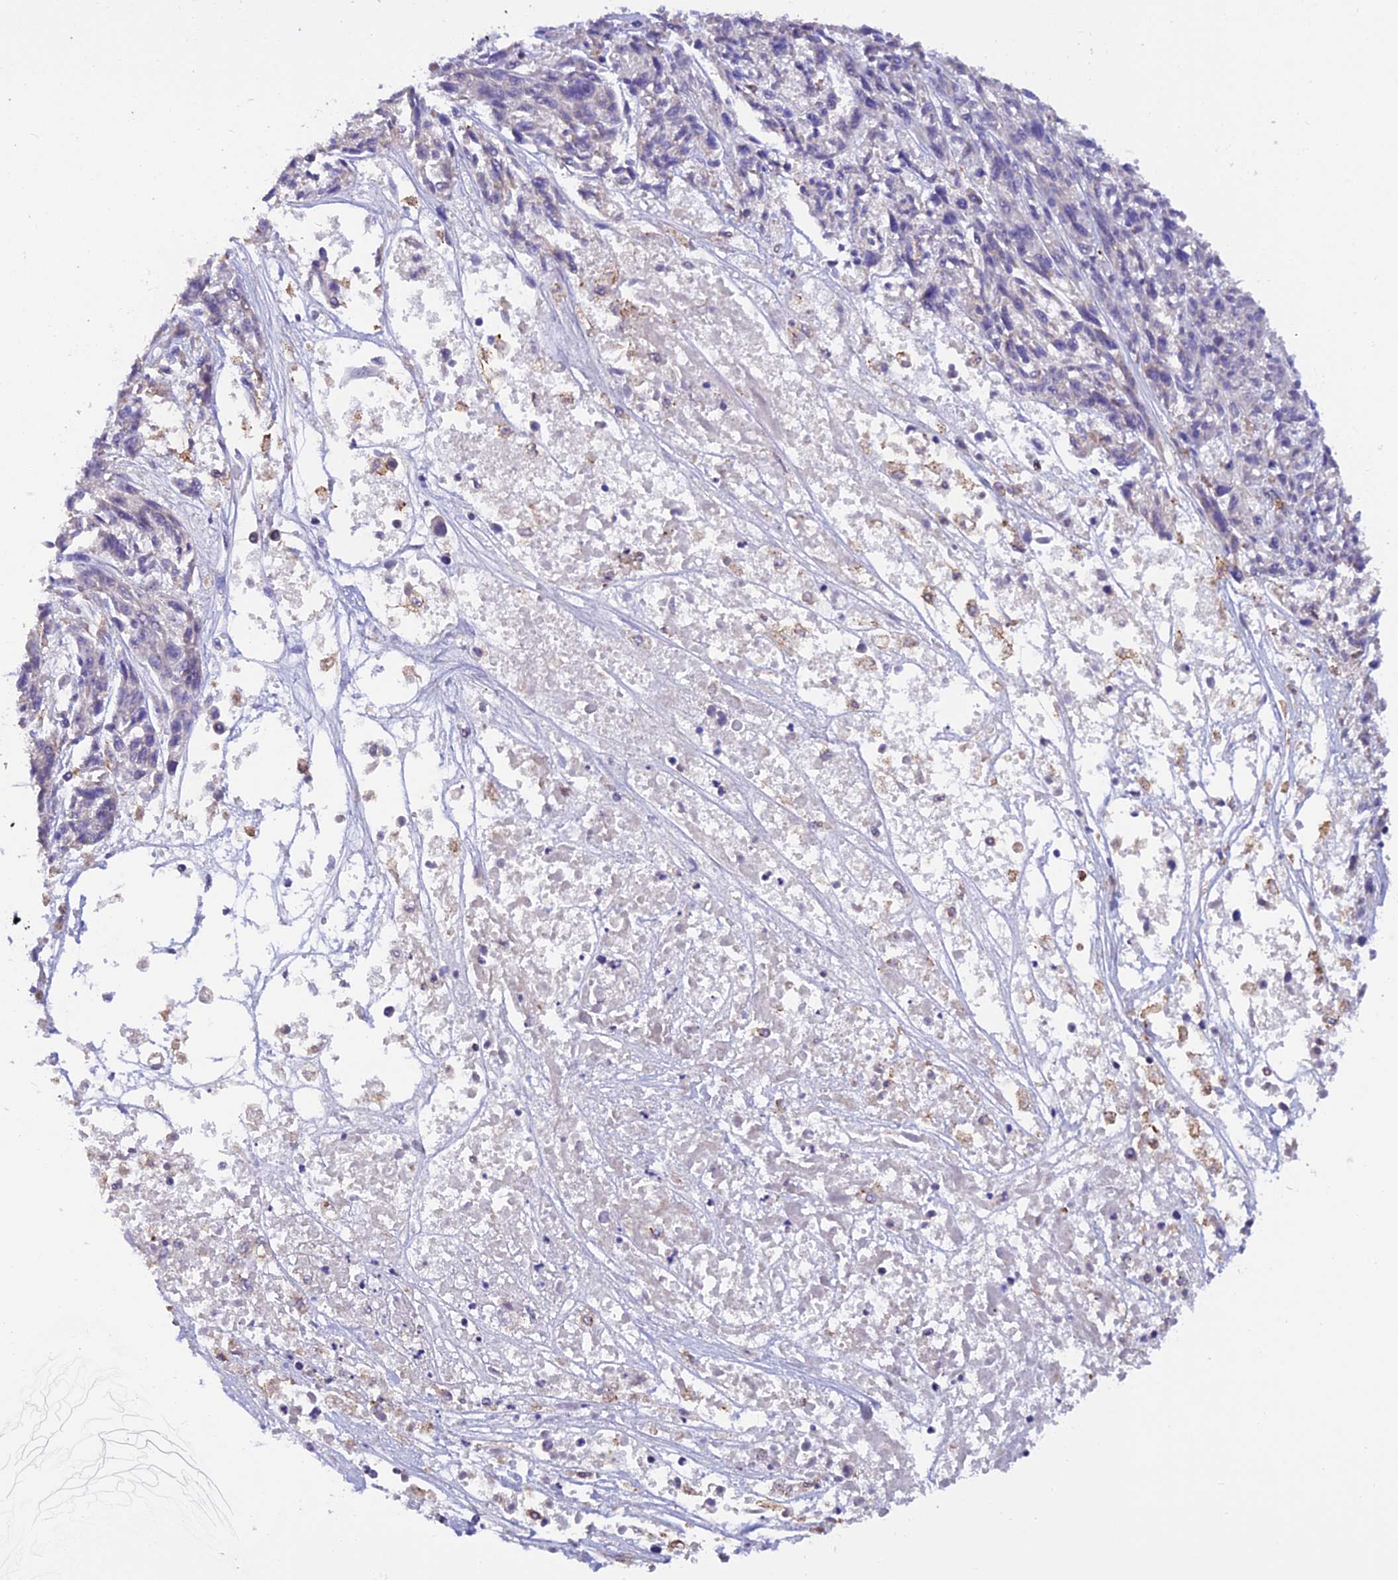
{"staining": {"intensity": "negative", "quantity": "none", "location": "none"}, "tissue": "melanoma", "cell_type": "Tumor cells", "image_type": "cancer", "snomed": [{"axis": "morphology", "description": "Malignant melanoma, NOS"}, {"axis": "topography", "description": "Skin"}], "caption": "High magnification brightfield microscopy of malignant melanoma stained with DAB (3,3'-diaminobenzidine) (brown) and counterstained with hematoxylin (blue): tumor cells show no significant staining.", "gene": "LPXN", "patient": {"sex": "male", "age": 53}}